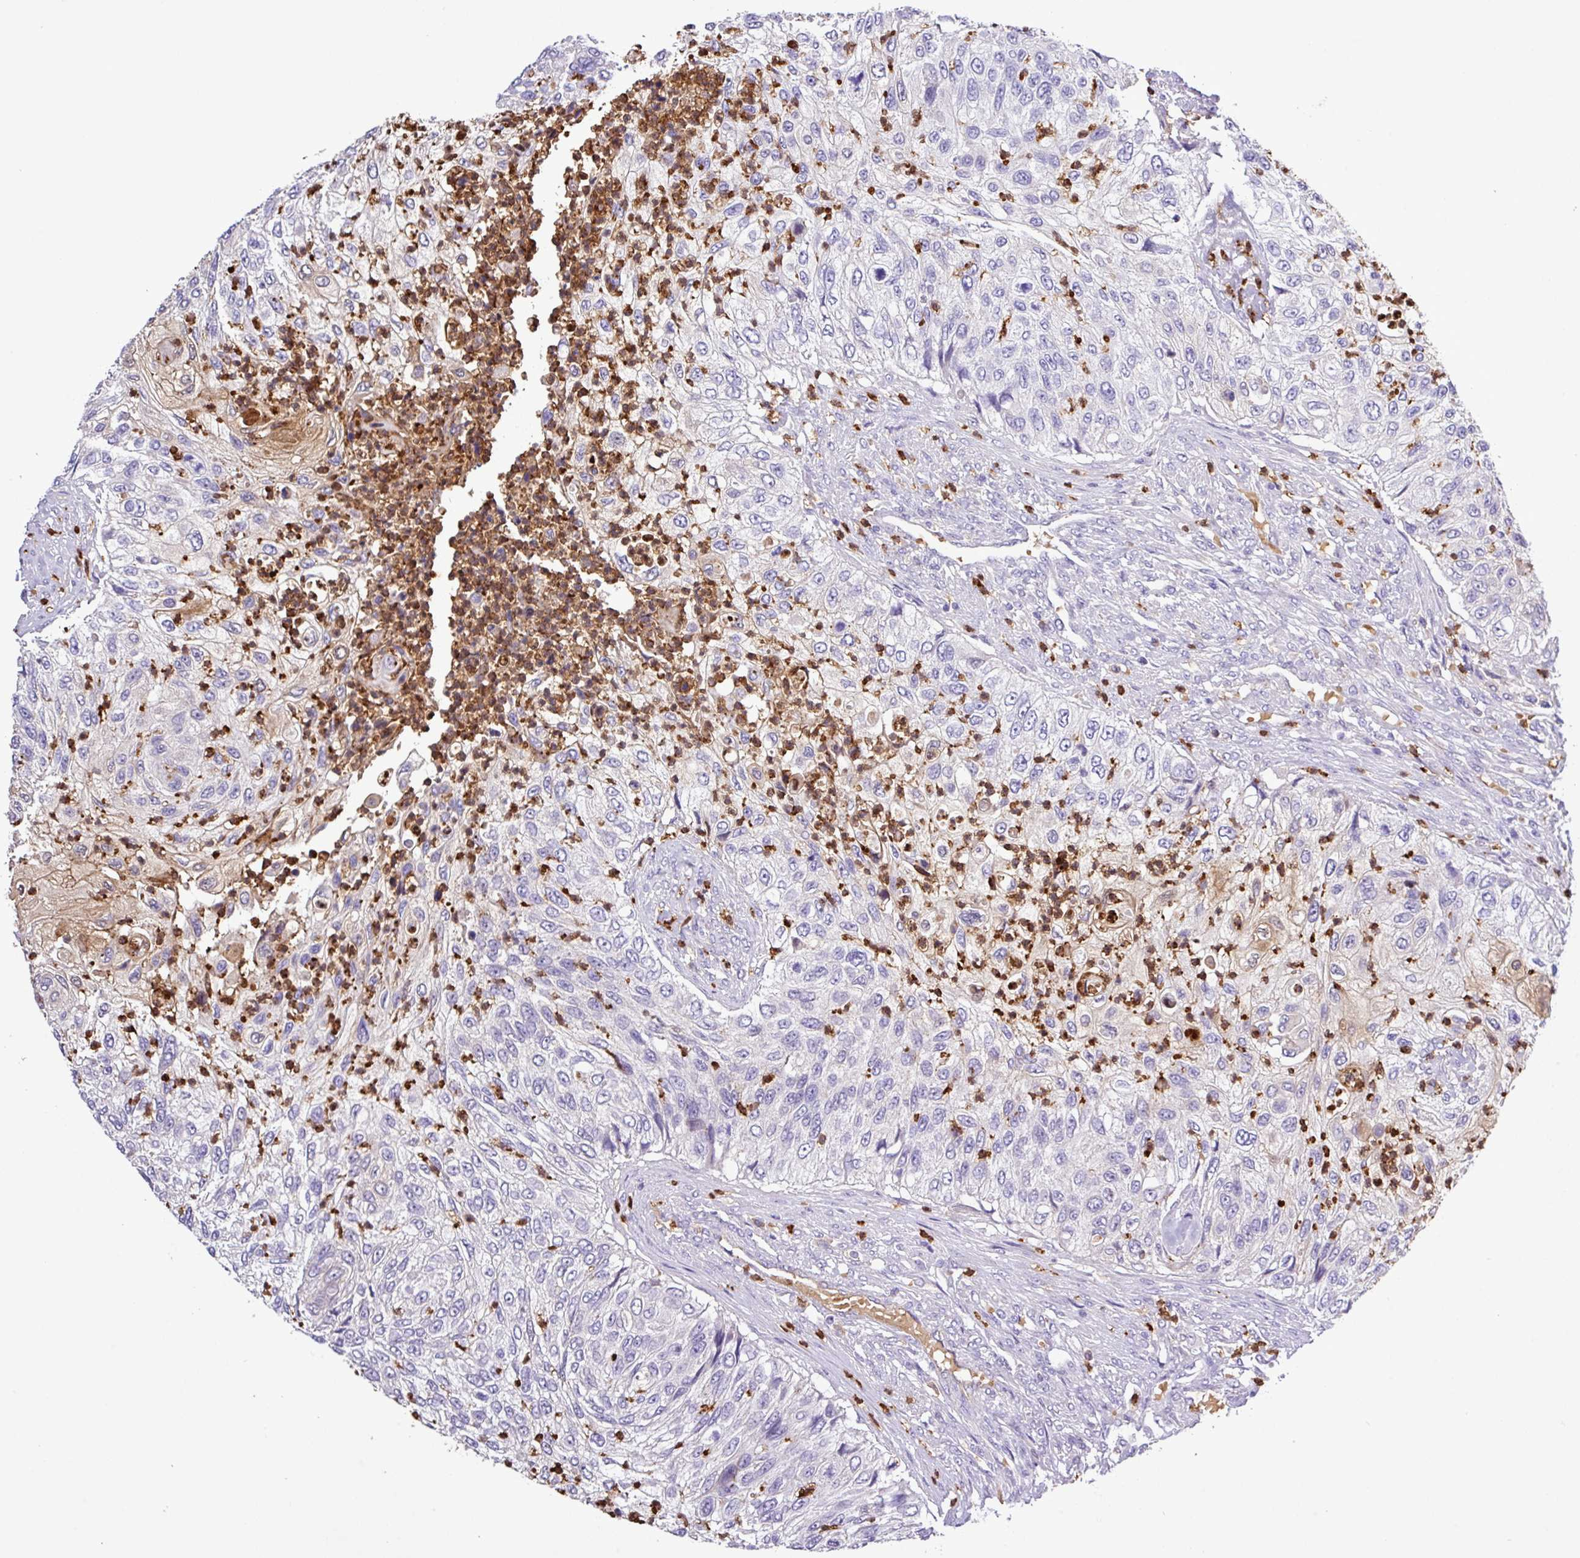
{"staining": {"intensity": "negative", "quantity": "none", "location": "none"}, "tissue": "urothelial cancer", "cell_type": "Tumor cells", "image_type": "cancer", "snomed": [{"axis": "morphology", "description": "Urothelial carcinoma, High grade"}, {"axis": "topography", "description": "Urinary bladder"}], "caption": "An IHC photomicrograph of urothelial cancer is shown. There is no staining in tumor cells of urothelial cancer.", "gene": "MGAT4B", "patient": {"sex": "female", "age": 60}}